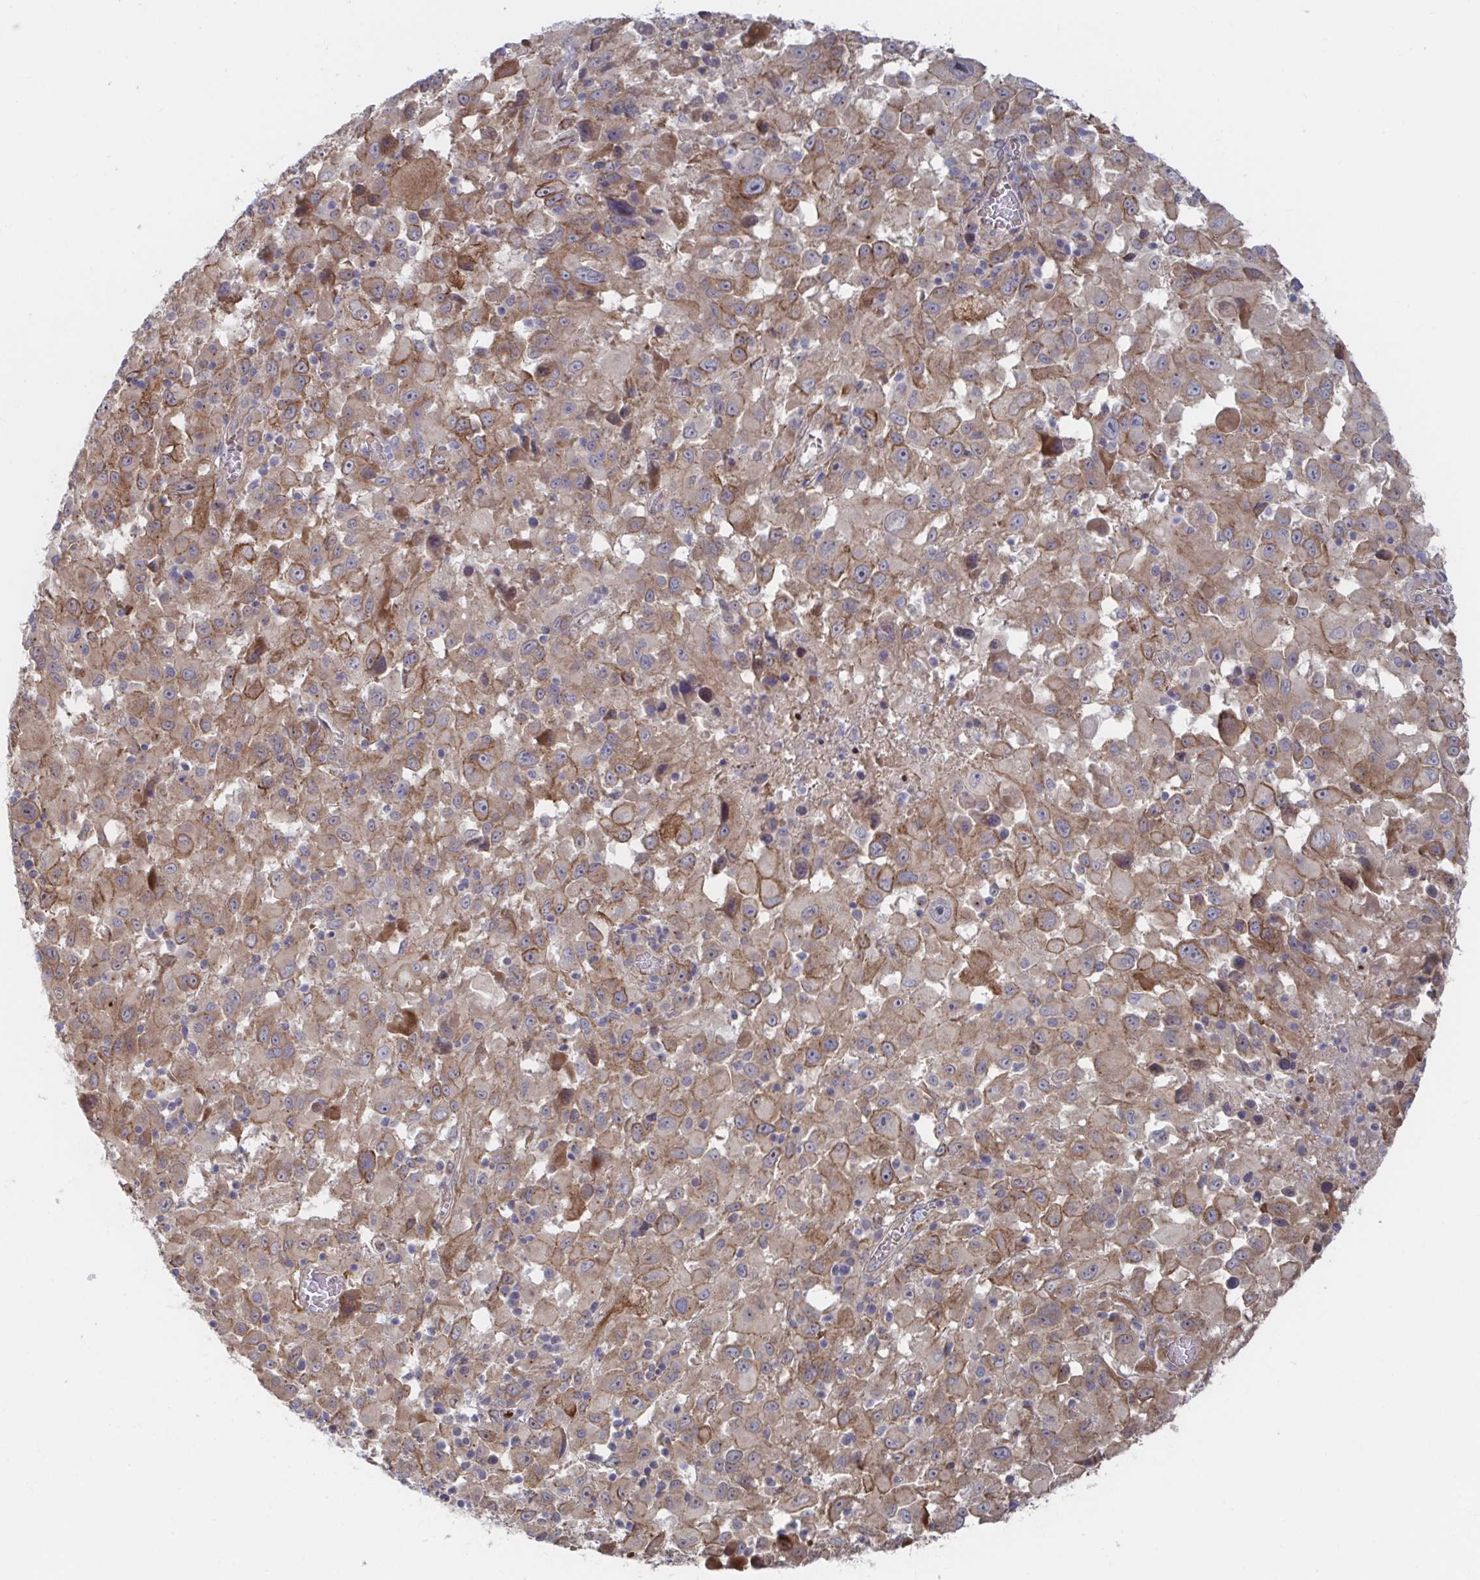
{"staining": {"intensity": "moderate", "quantity": ">75%", "location": "cytoplasmic/membranous"}, "tissue": "melanoma", "cell_type": "Tumor cells", "image_type": "cancer", "snomed": [{"axis": "morphology", "description": "Malignant melanoma, Metastatic site"}, {"axis": "topography", "description": "Soft tissue"}], "caption": "Protein expression analysis of malignant melanoma (metastatic site) shows moderate cytoplasmic/membranous positivity in about >75% of tumor cells. Immunohistochemistry (ihc) stains the protein of interest in brown and the nuclei are stained blue.", "gene": "FJX1", "patient": {"sex": "male", "age": 50}}